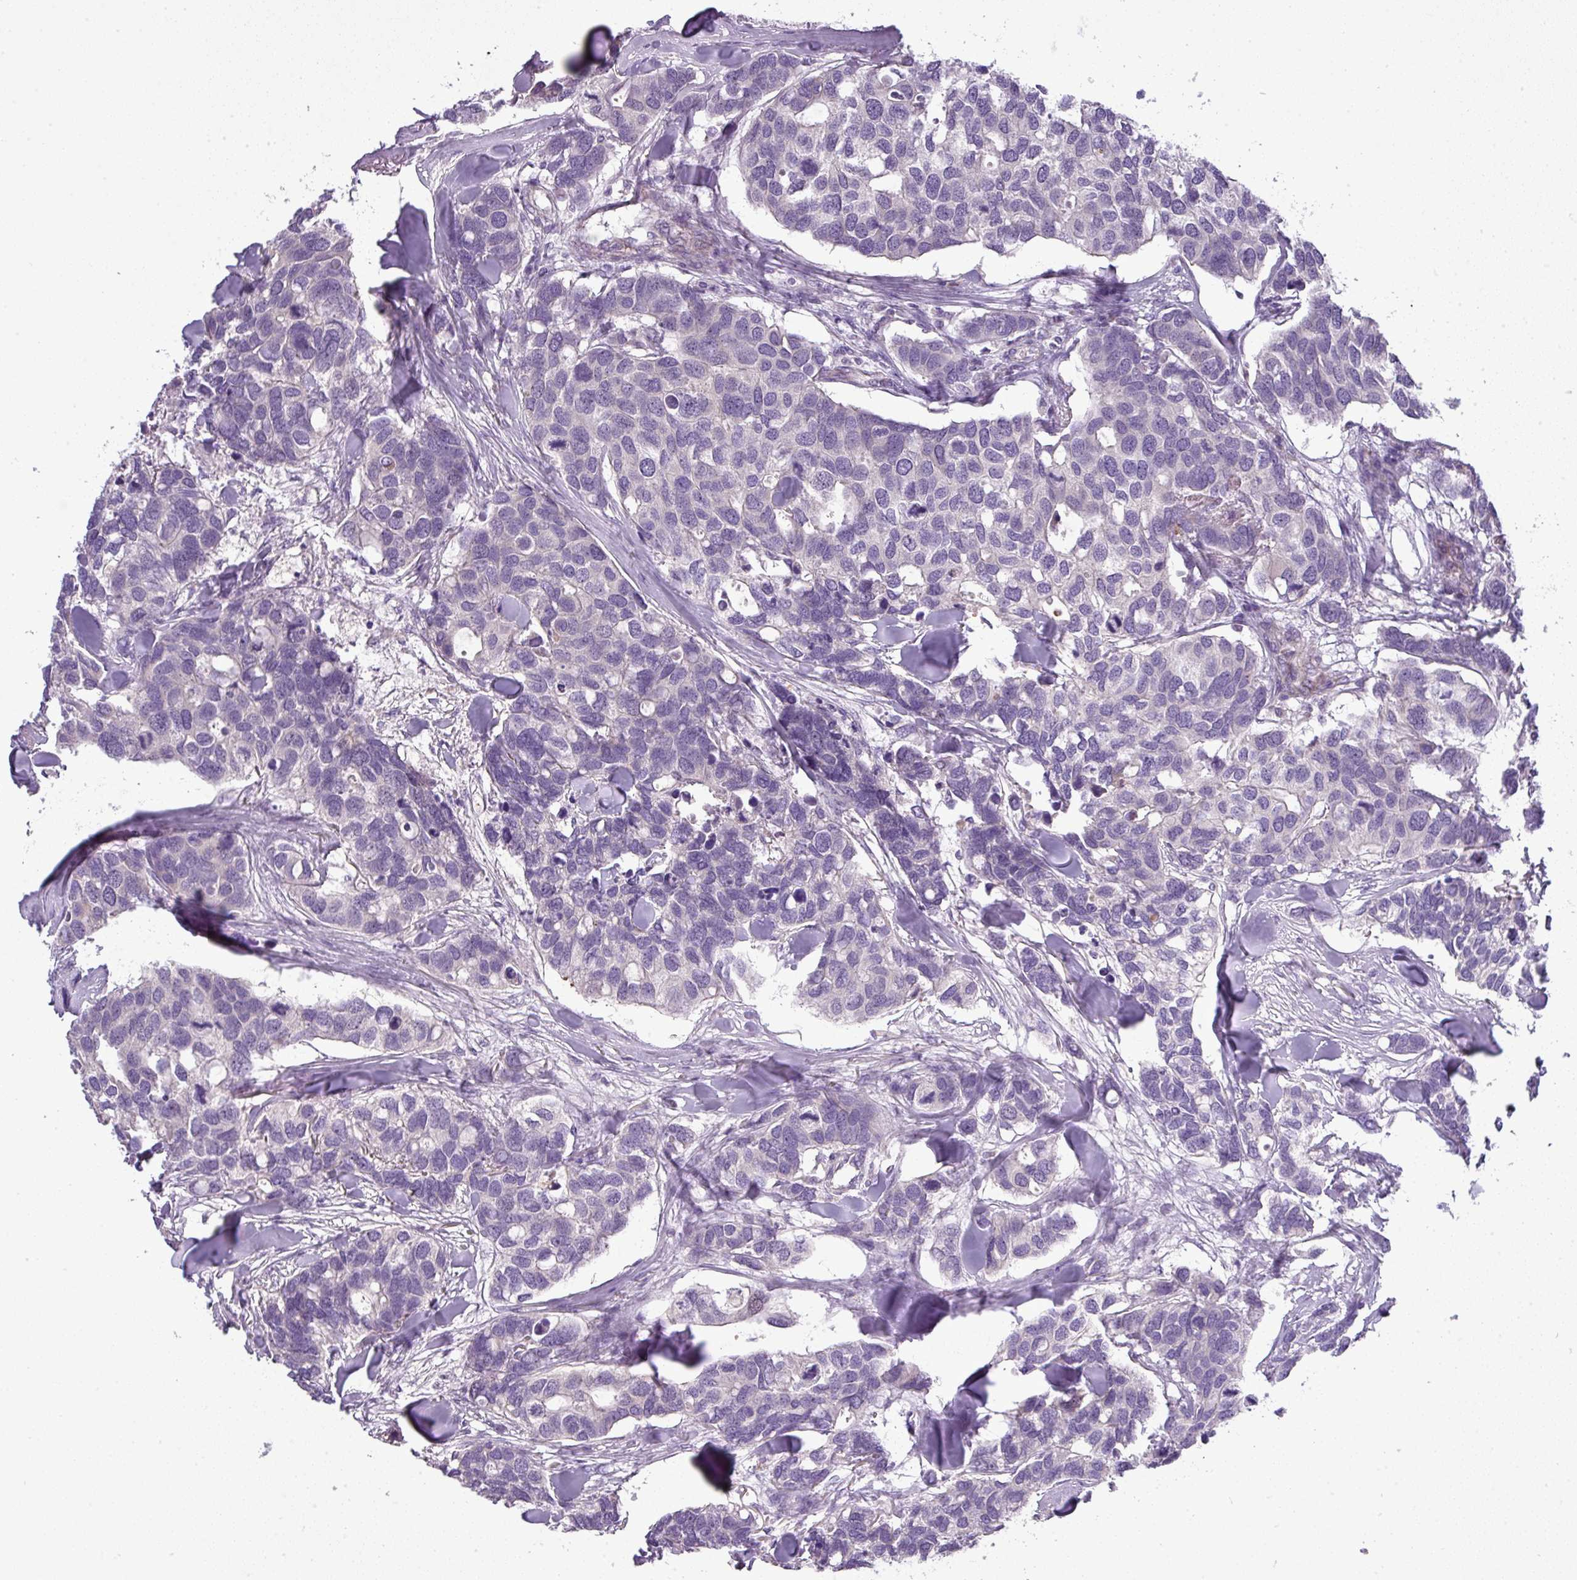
{"staining": {"intensity": "negative", "quantity": "none", "location": "none"}, "tissue": "breast cancer", "cell_type": "Tumor cells", "image_type": "cancer", "snomed": [{"axis": "morphology", "description": "Duct carcinoma"}, {"axis": "topography", "description": "Breast"}], "caption": "DAB (3,3'-diaminobenzidine) immunohistochemical staining of breast invasive ductal carcinoma displays no significant staining in tumor cells. (DAB immunohistochemistry (IHC), high magnification).", "gene": "PNMA6A", "patient": {"sex": "female", "age": 83}}